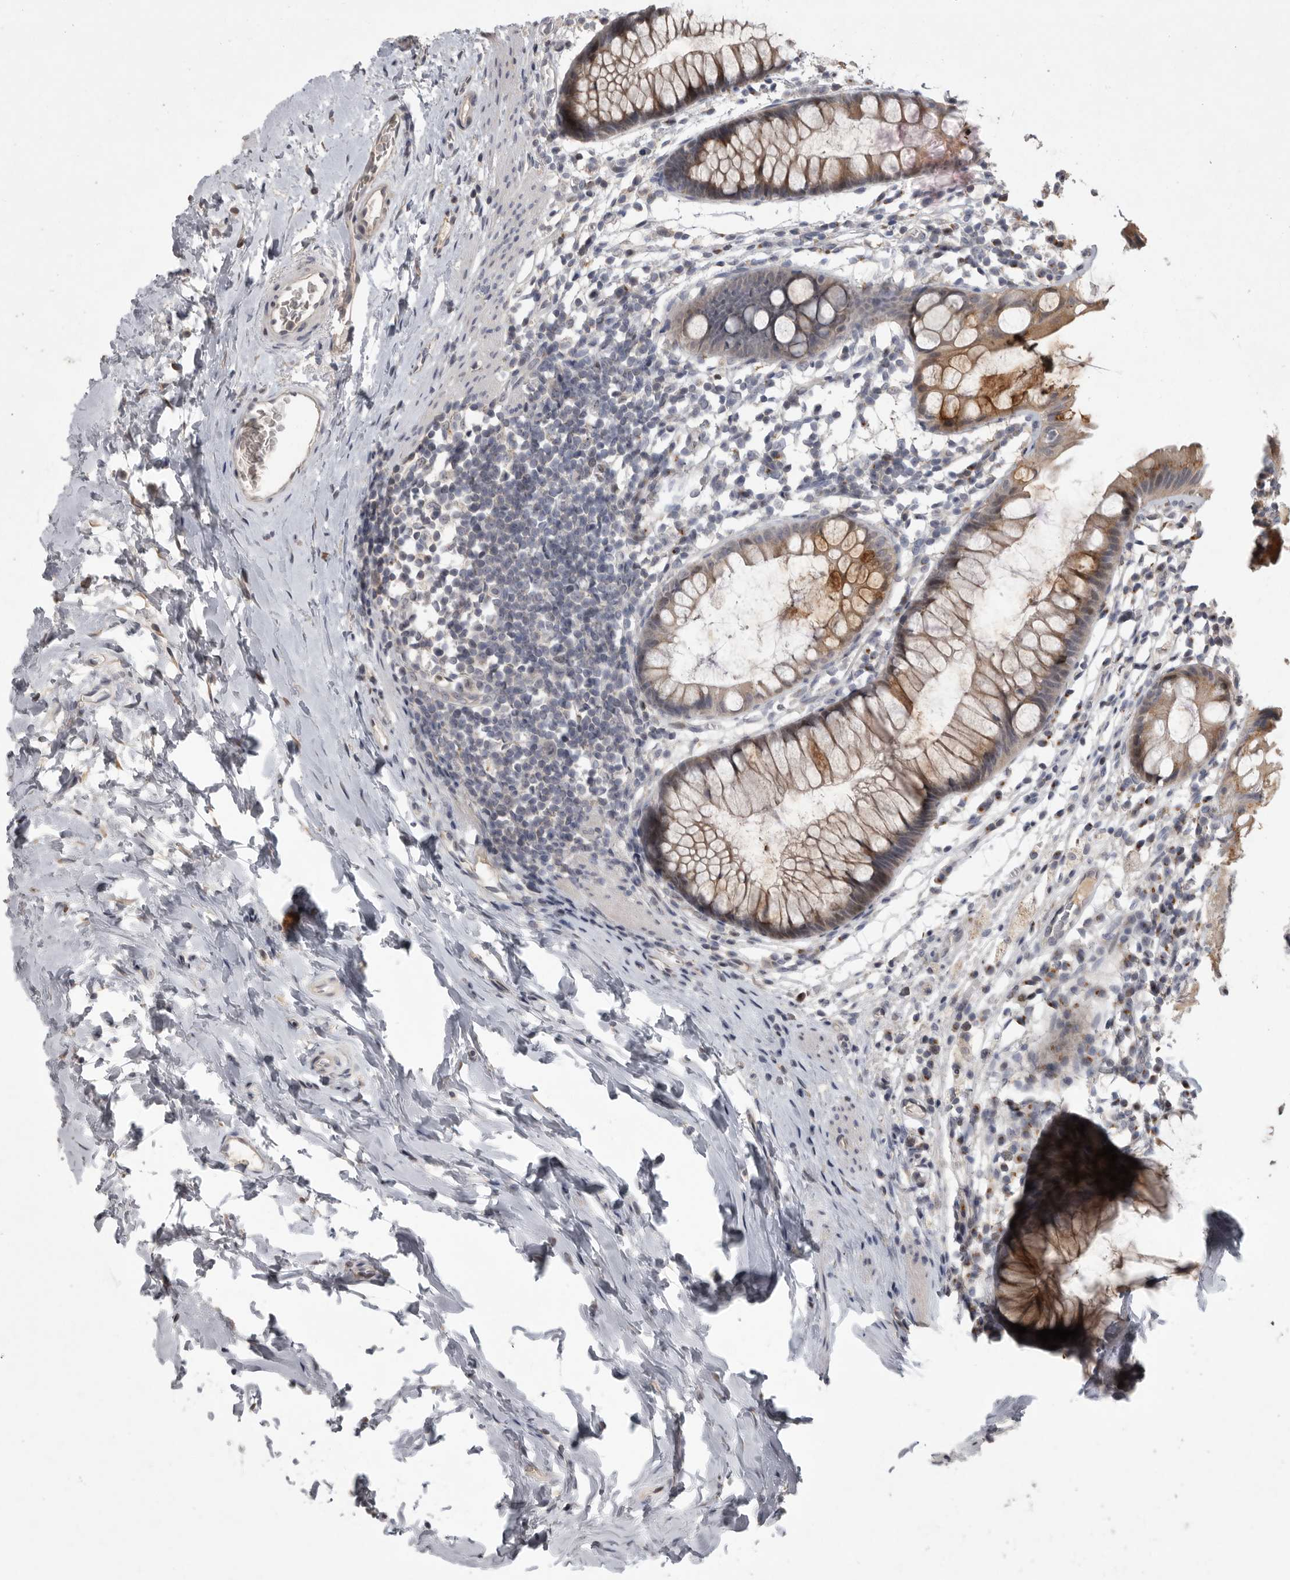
{"staining": {"intensity": "negative", "quantity": "none", "location": "none"}, "tissue": "colon", "cell_type": "Endothelial cells", "image_type": "normal", "snomed": [{"axis": "morphology", "description": "Normal tissue, NOS"}, {"axis": "topography", "description": "Colon"}], "caption": "Colon was stained to show a protein in brown. There is no significant positivity in endothelial cells. Nuclei are stained in blue.", "gene": "MAN2A1", "patient": {"sex": "female", "age": 62}}